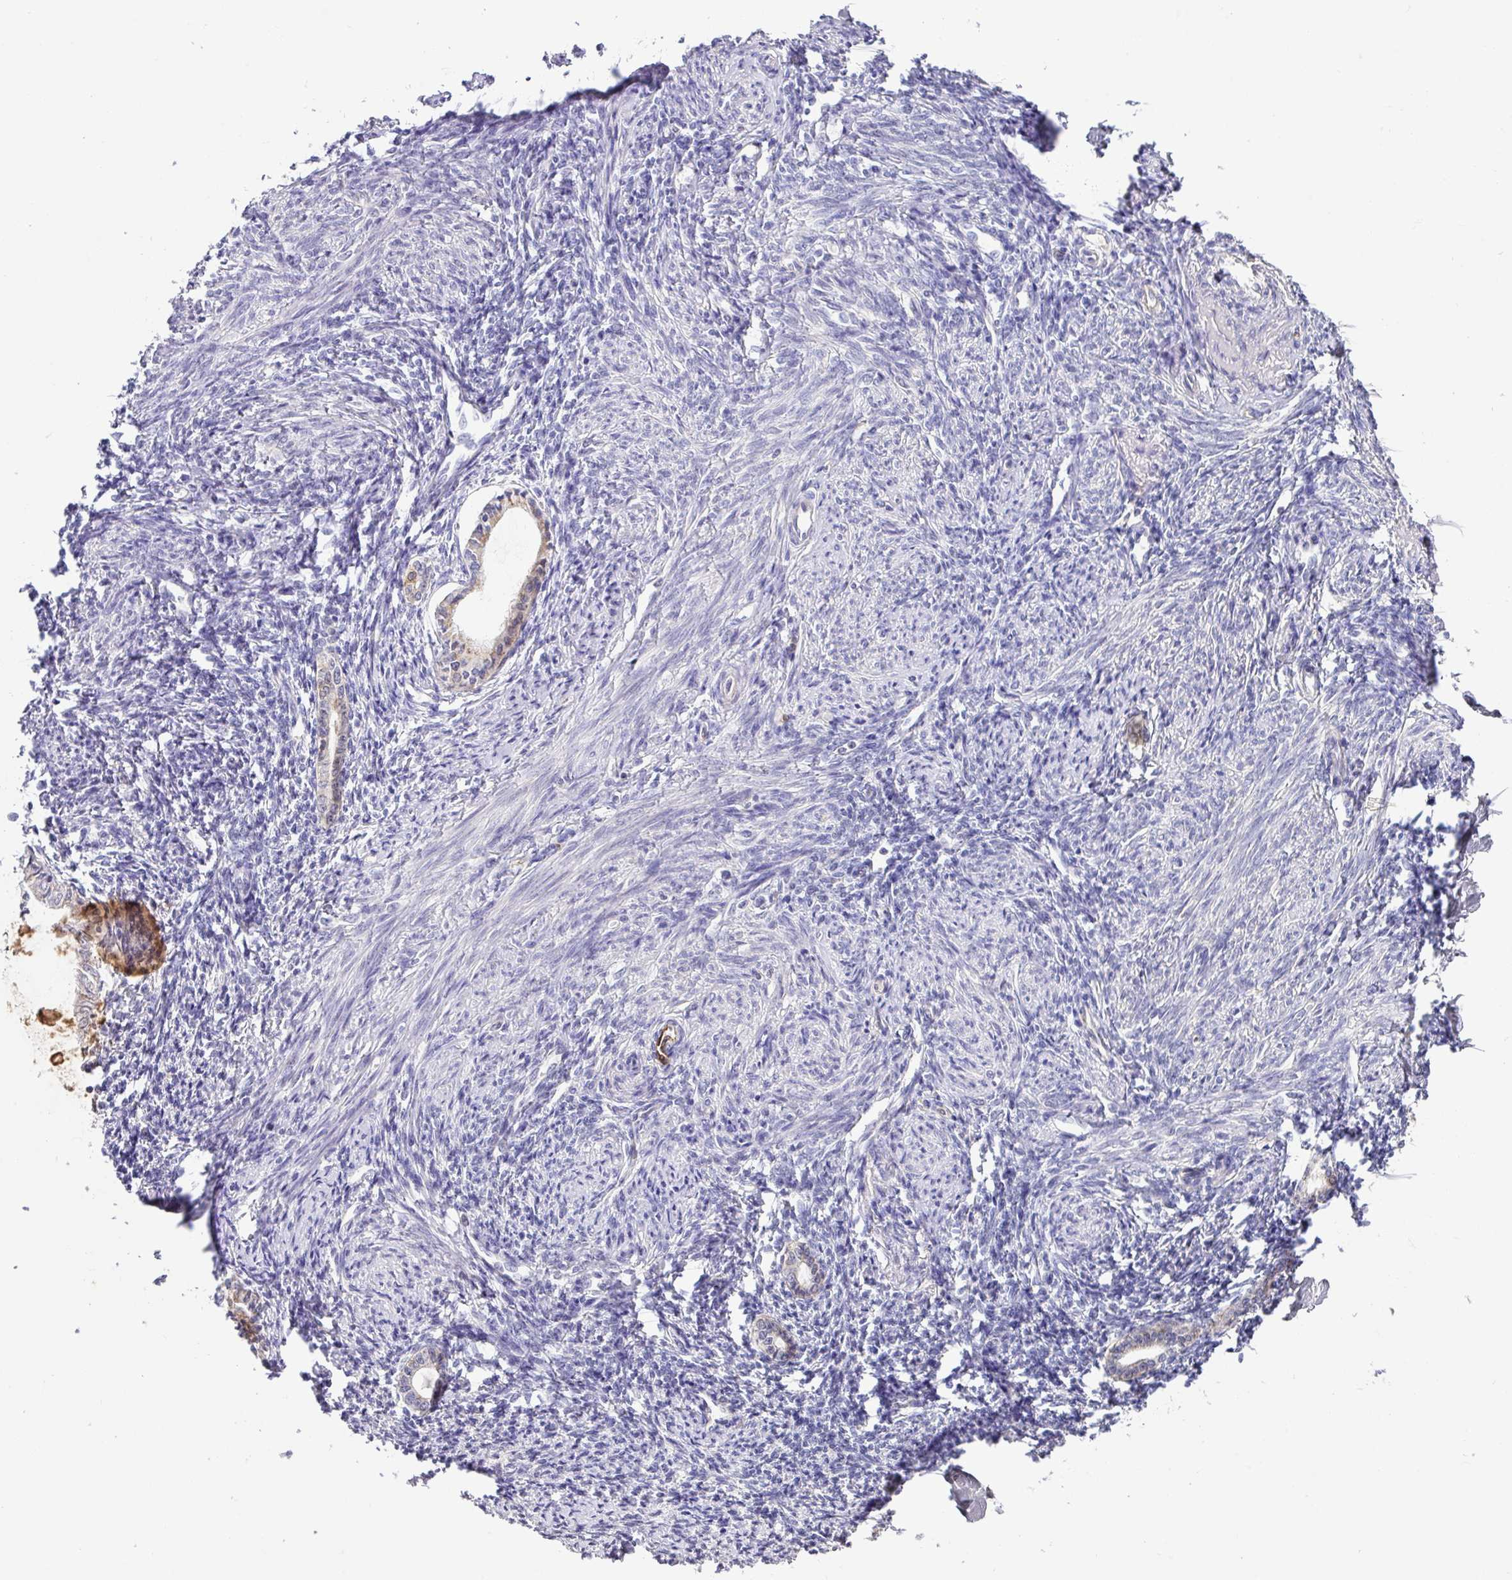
{"staining": {"intensity": "negative", "quantity": "none", "location": "none"}, "tissue": "endometrium", "cell_type": "Cells in endometrial stroma", "image_type": "normal", "snomed": [{"axis": "morphology", "description": "Normal tissue, NOS"}, {"axis": "topography", "description": "Endometrium"}], "caption": "The image displays no staining of cells in endometrial stroma in benign endometrium.", "gene": "GCNT7", "patient": {"sex": "female", "age": 63}}